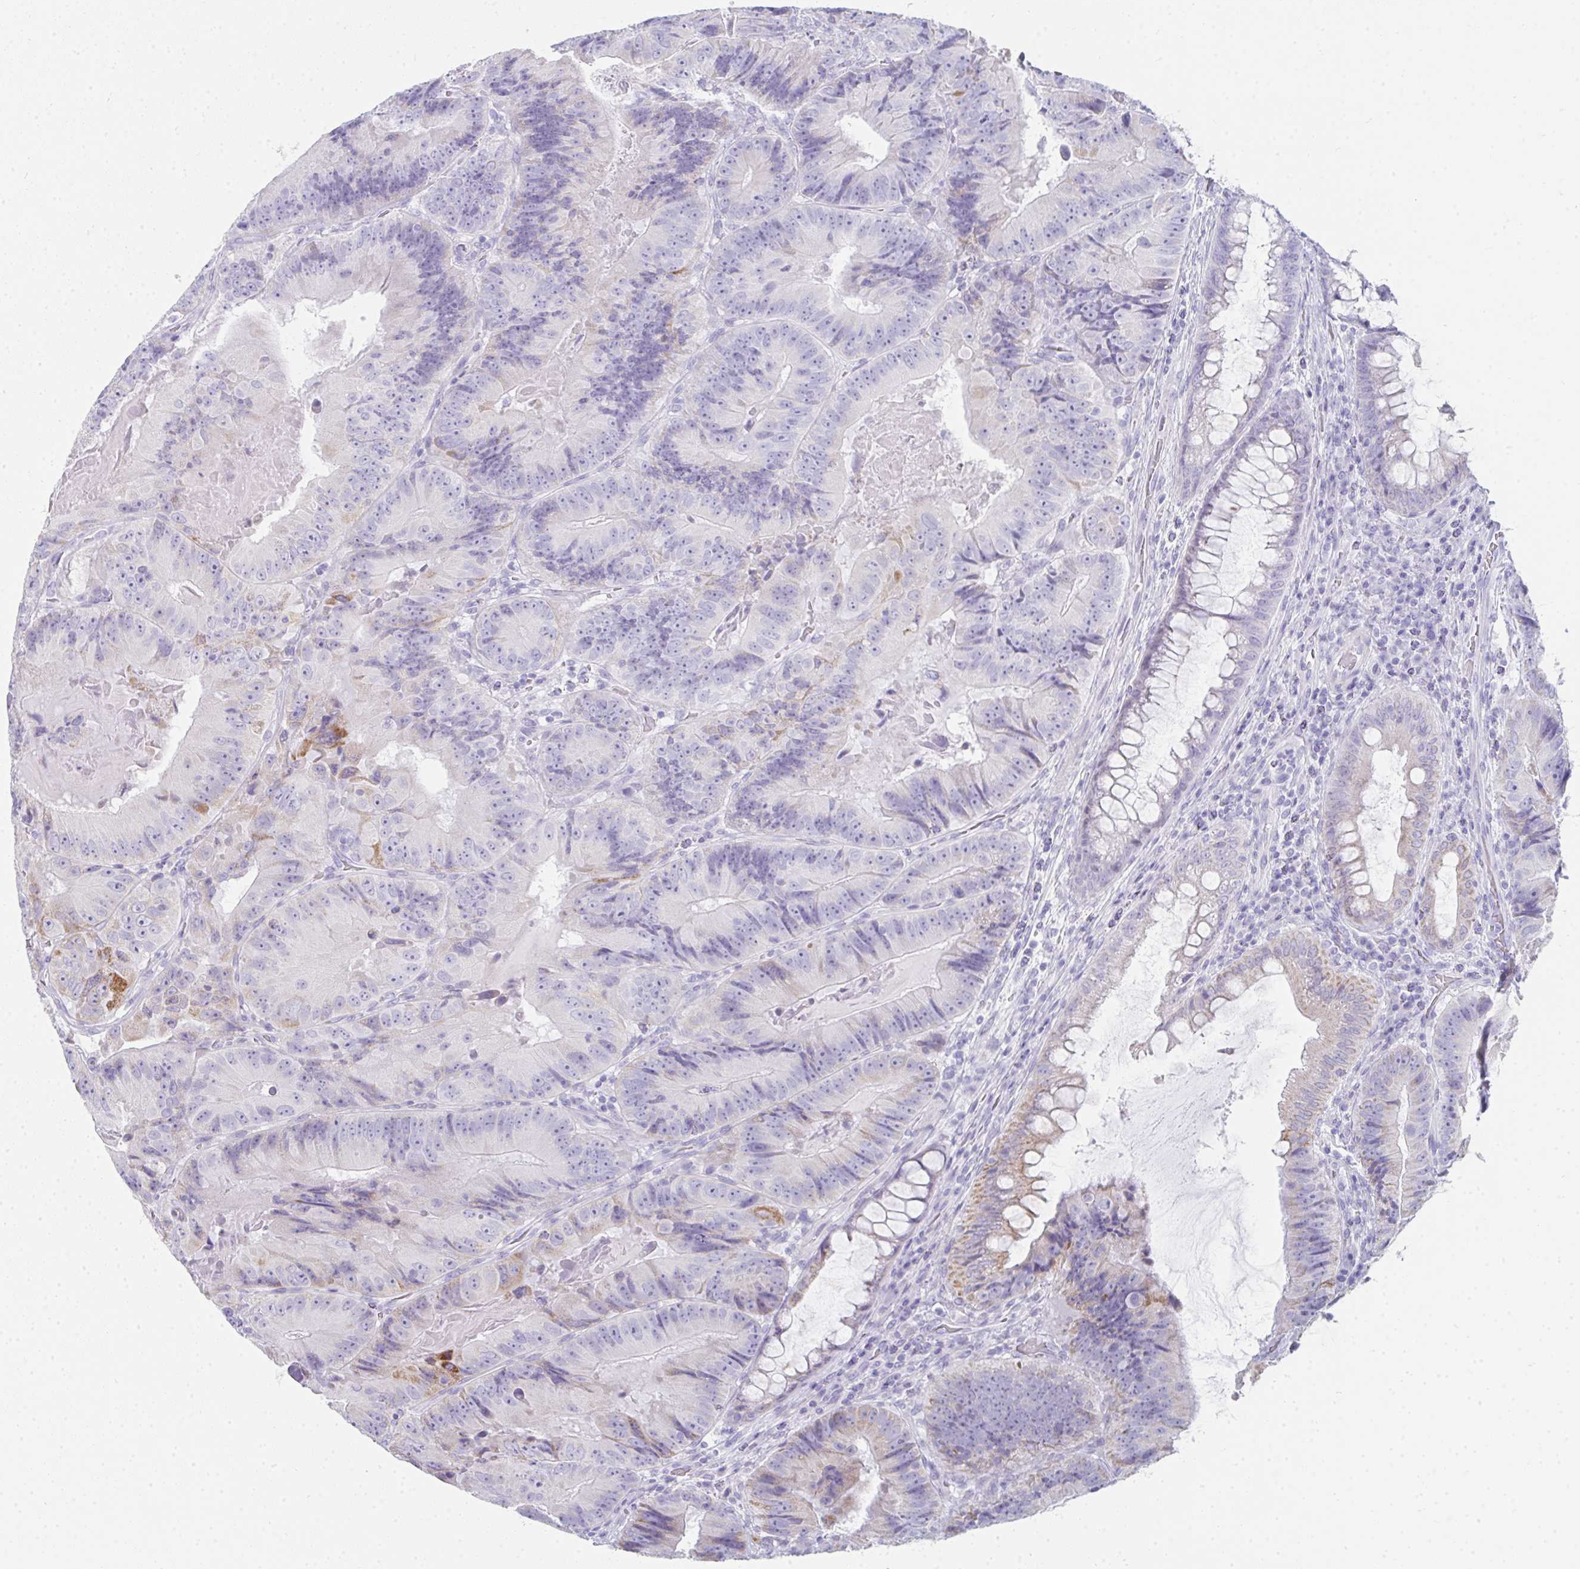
{"staining": {"intensity": "moderate", "quantity": "<25%", "location": "cytoplasmic/membranous"}, "tissue": "colorectal cancer", "cell_type": "Tumor cells", "image_type": "cancer", "snomed": [{"axis": "morphology", "description": "Adenocarcinoma, NOS"}, {"axis": "topography", "description": "Colon"}], "caption": "Colorectal adenocarcinoma was stained to show a protein in brown. There is low levels of moderate cytoplasmic/membranous positivity in approximately <25% of tumor cells.", "gene": "RLF", "patient": {"sex": "female", "age": 86}}